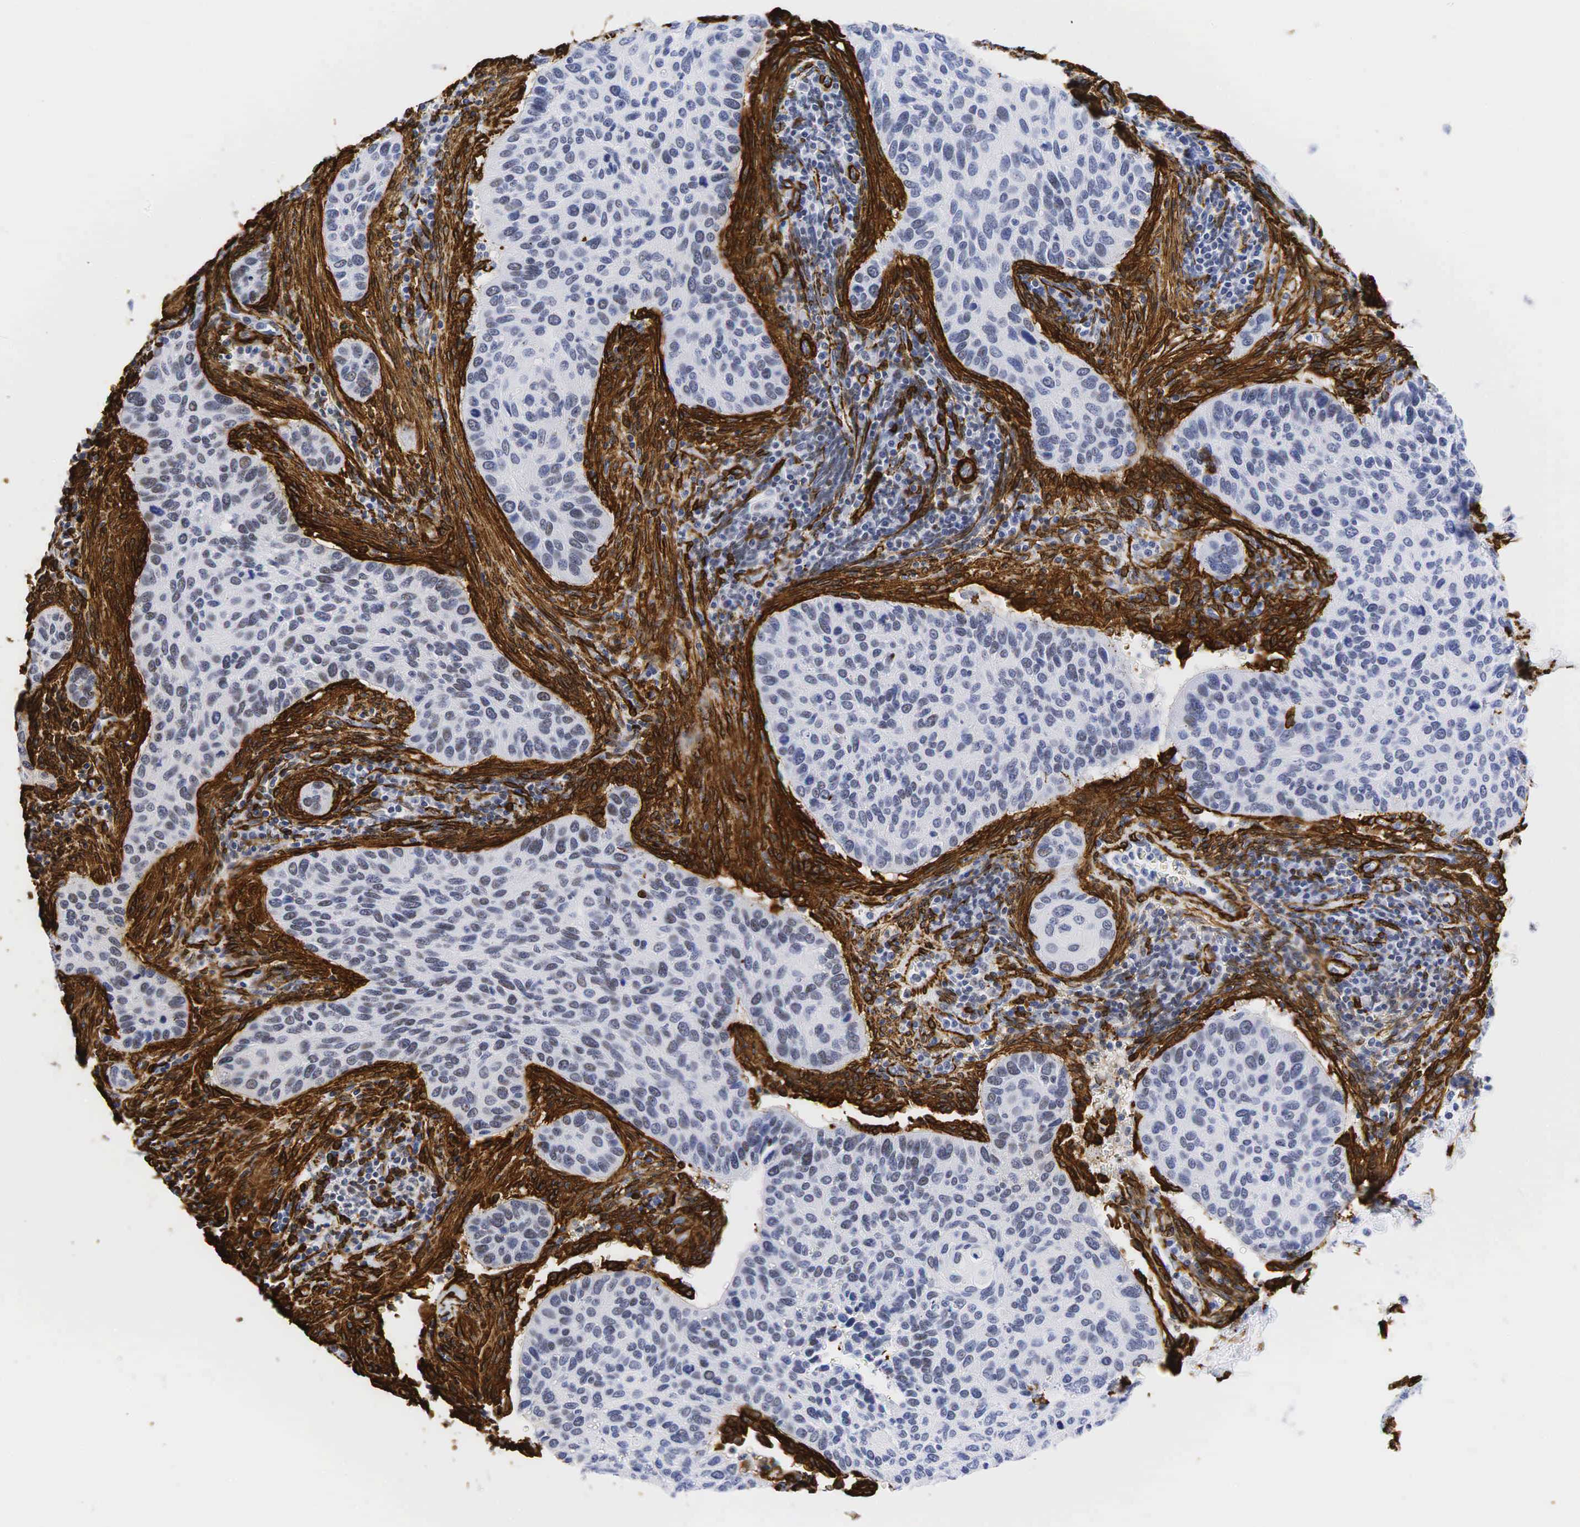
{"staining": {"intensity": "weak", "quantity": "25%-75%", "location": "nuclear"}, "tissue": "cervical cancer", "cell_type": "Tumor cells", "image_type": "cancer", "snomed": [{"axis": "morphology", "description": "Adenocarcinoma, NOS"}, {"axis": "topography", "description": "Cervix"}], "caption": "A photomicrograph of human cervical cancer (adenocarcinoma) stained for a protein displays weak nuclear brown staining in tumor cells. The staining is performed using DAB brown chromogen to label protein expression. The nuclei are counter-stained blue using hematoxylin.", "gene": "ACTA2", "patient": {"sex": "female", "age": 29}}